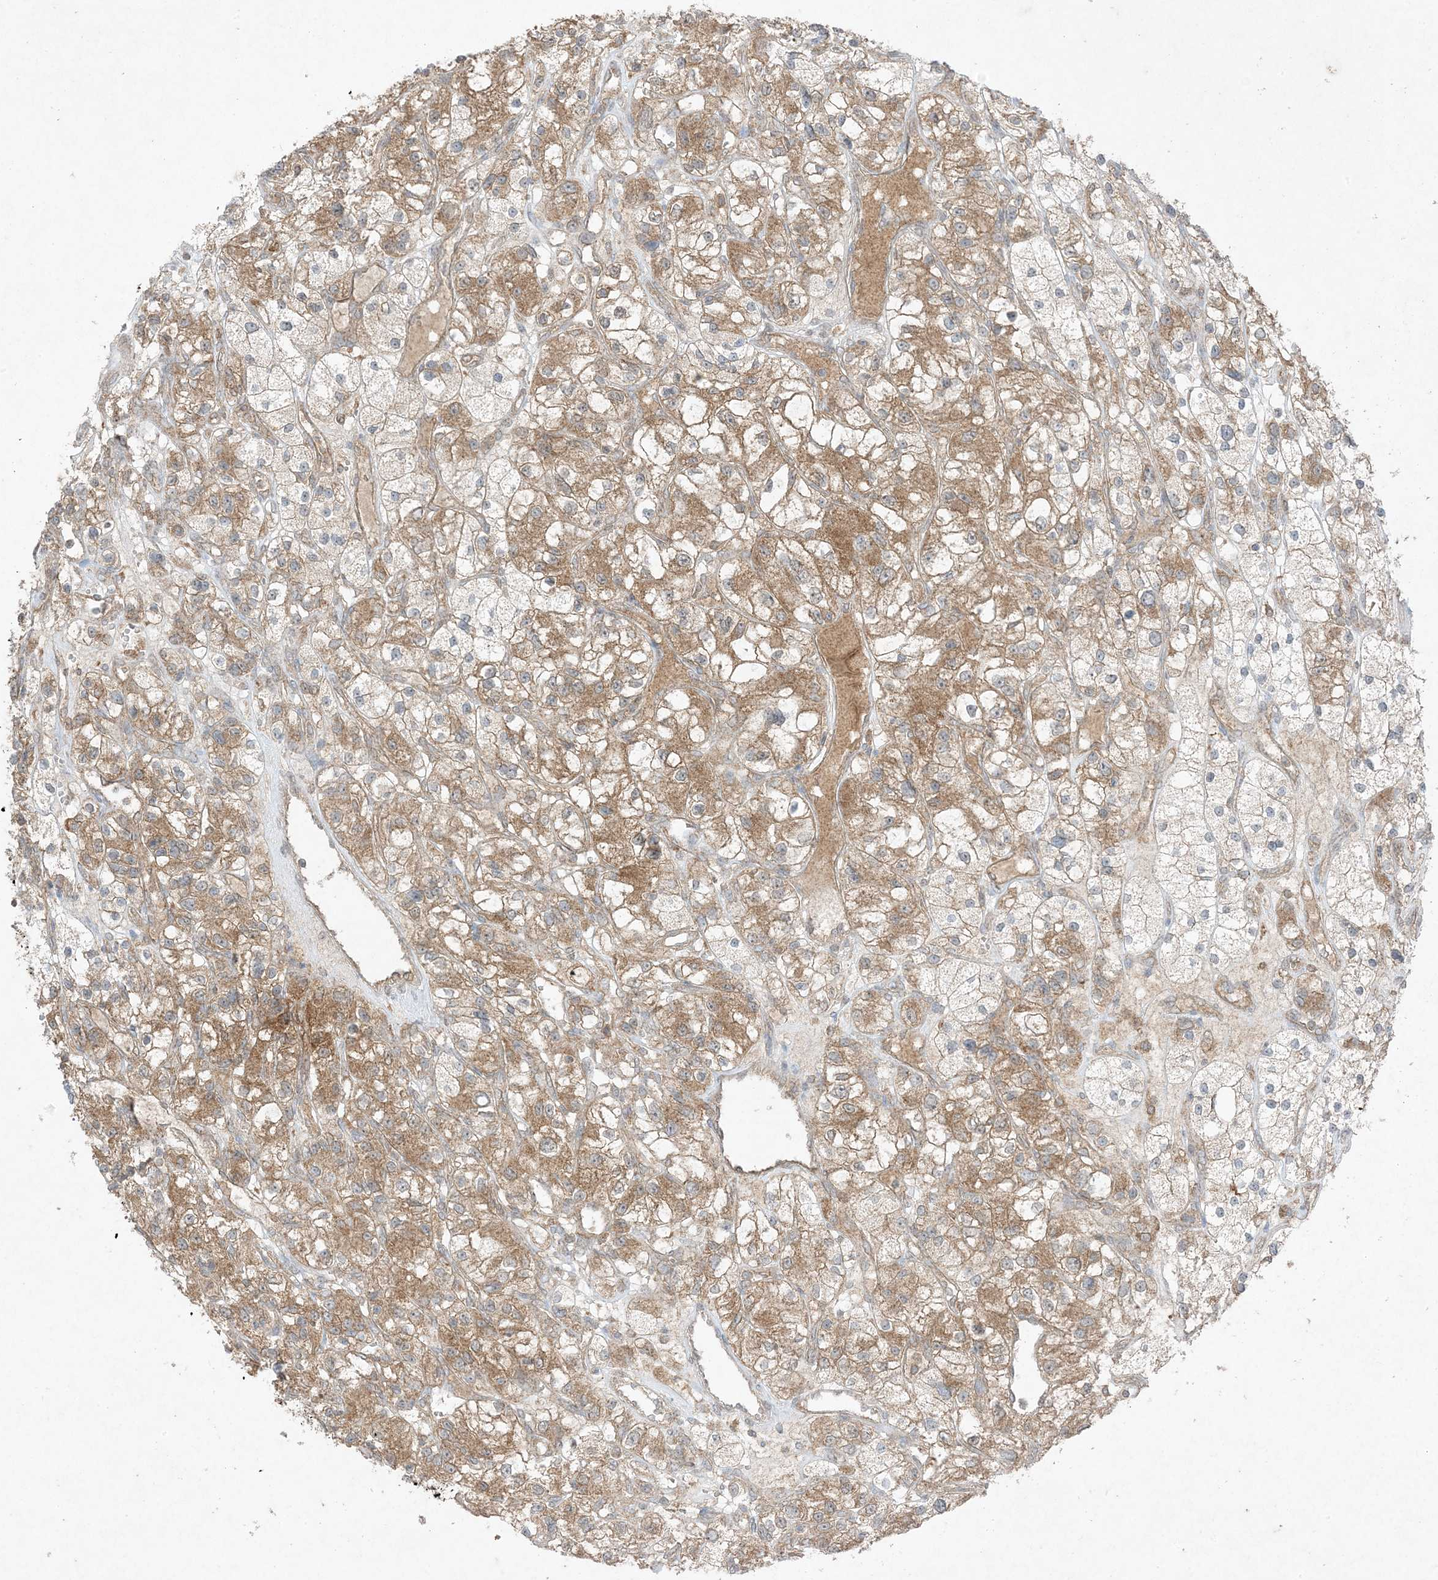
{"staining": {"intensity": "moderate", "quantity": ">75%", "location": "cytoplasmic/membranous"}, "tissue": "renal cancer", "cell_type": "Tumor cells", "image_type": "cancer", "snomed": [{"axis": "morphology", "description": "Adenocarcinoma, NOS"}, {"axis": "topography", "description": "Kidney"}], "caption": "This histopathology image displays immunohistochemistry staining of adenocarcinoma (renal), with medium moderate cytoplasmic/membranous positivity in about >75% of tumor cells.", "gene": "UBE2C", "patient": {"sex": "female", "age": 57}}